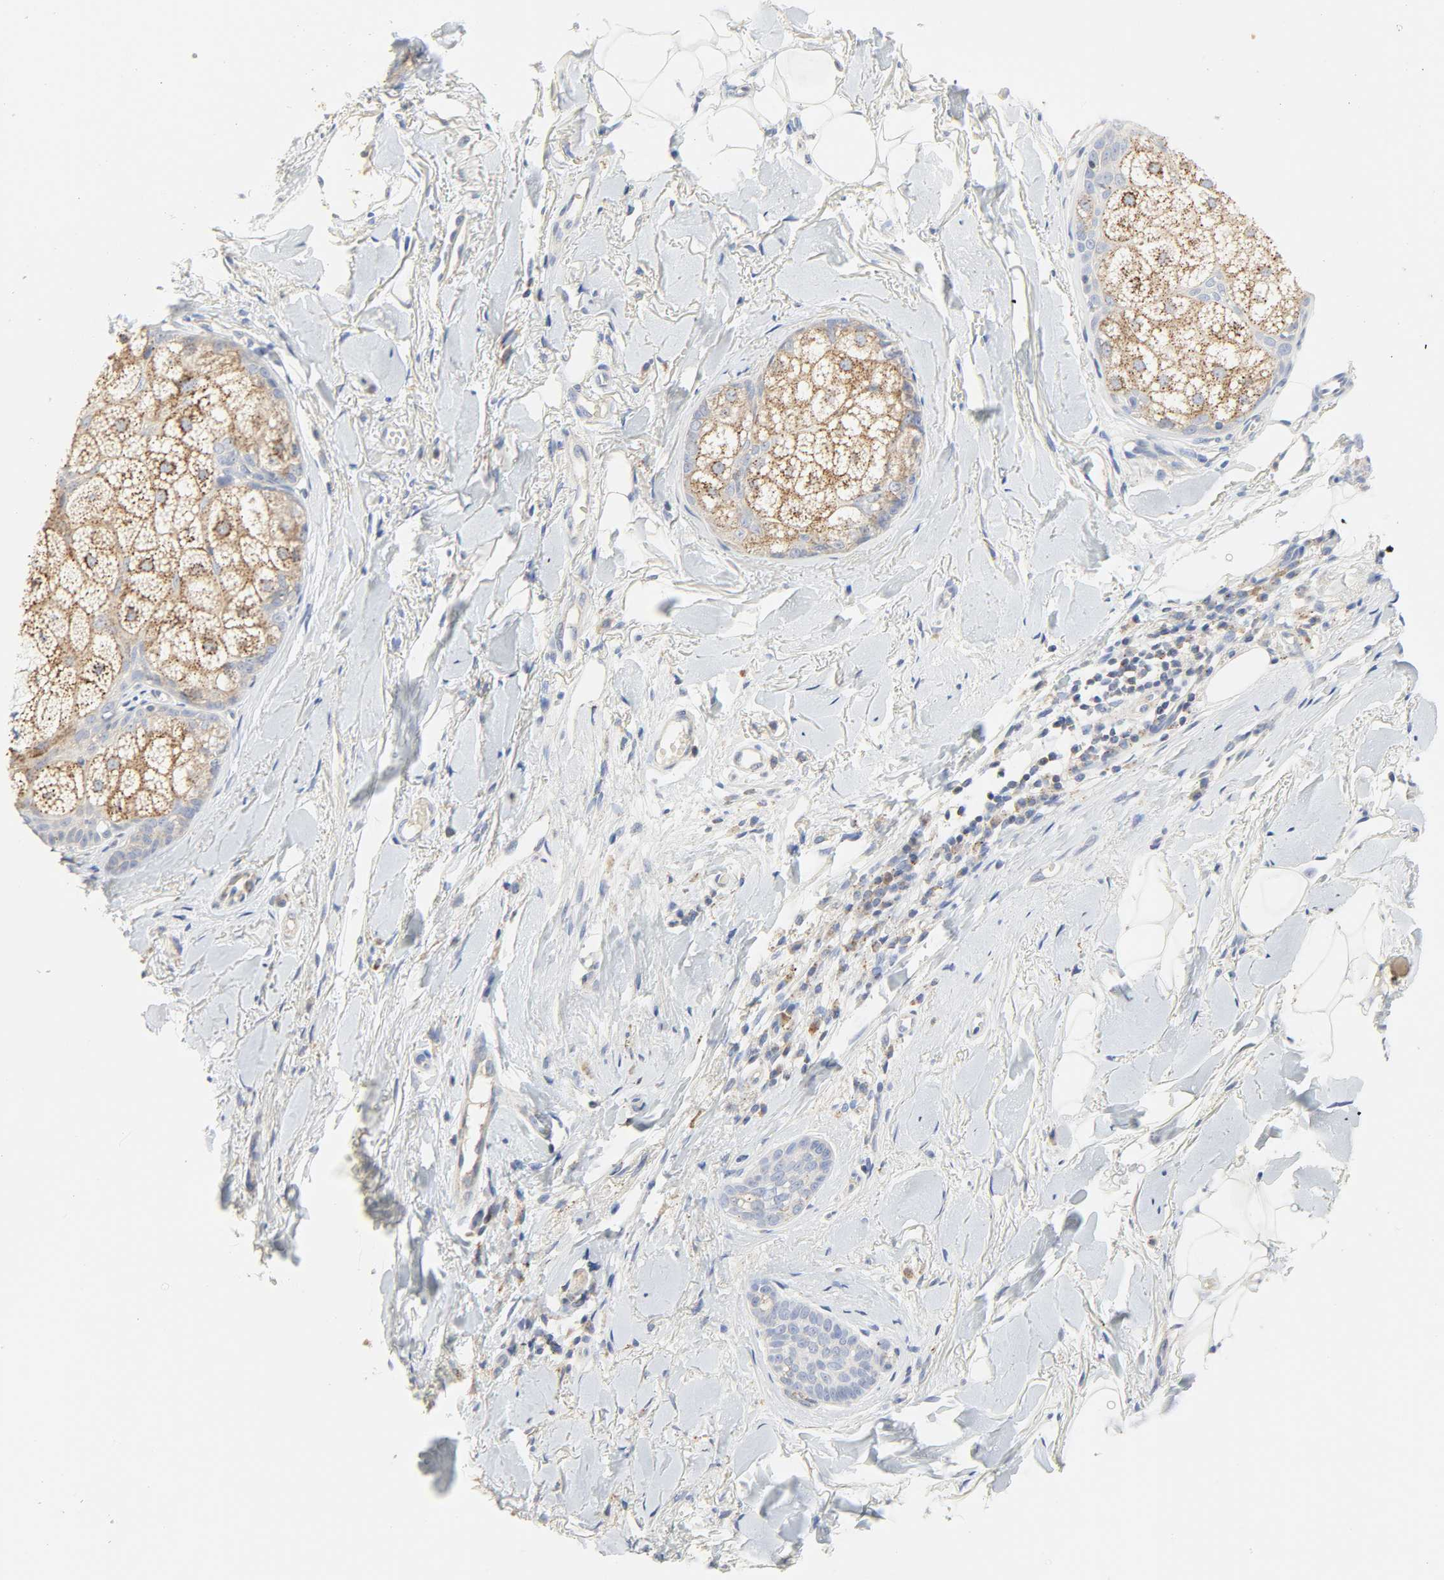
{"staining": {"intensity": "negative", "quantity": "none", "location": "none"}, "tissue": "skin cancer", "cell_type": "Tumor cells", "image_type": "cancer", "snomed": [{"axis": "morphology", "description": "Normal tissue, NOS"}, {"axis": "morphology", "description": "Basal cell carcinoma"}, {"axis": "topography", "description": "Skin"}], "caption": "DAB immunohistochemical staining of skin basal cell carcinoma reveals no significant expression in tumor cells.", "gene": "CAMK2A", "patient": {"sex": "female", "age": 69}}